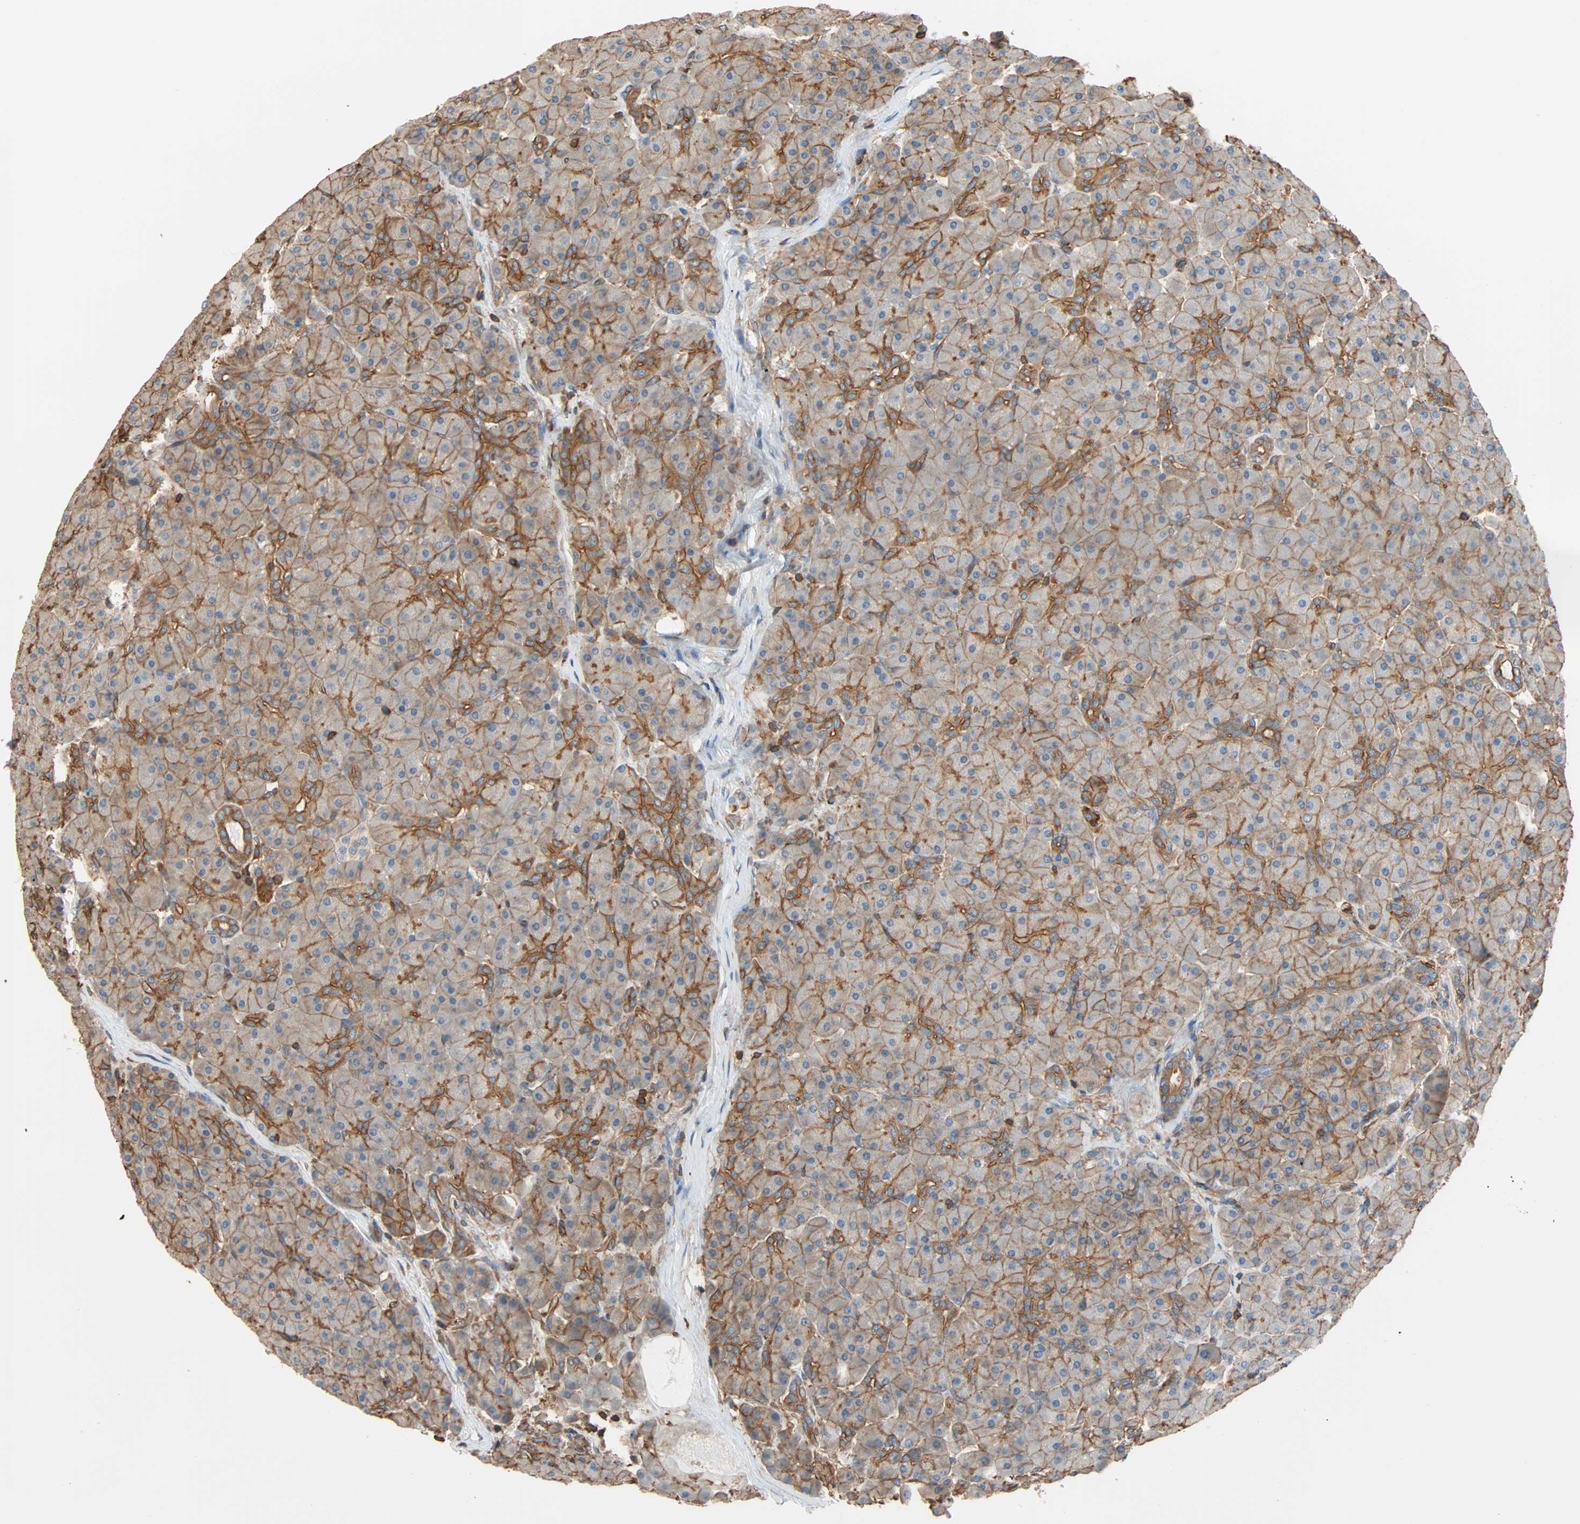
{"staining": {"intensity": "moderate", "quantity": ">75%", "location": "cytoplasmic/membranous"}, "tissue": "pancreas", "cell_type": "Exocrine glandular cells", "image_type": "normal", "snomed": [{"axis": "morphology", "description": "Normal tissue, NOS"}, {"axis": "topography", "description": "Pancreas"}], "caption": "Pancreas stained with a brown dye reveals moderate cytoplasmic/membranous positive expression in about >75% of exocrine glandular cells.", "gene": "GALNT10", "patient": {"sex": "male", "age": 66}}